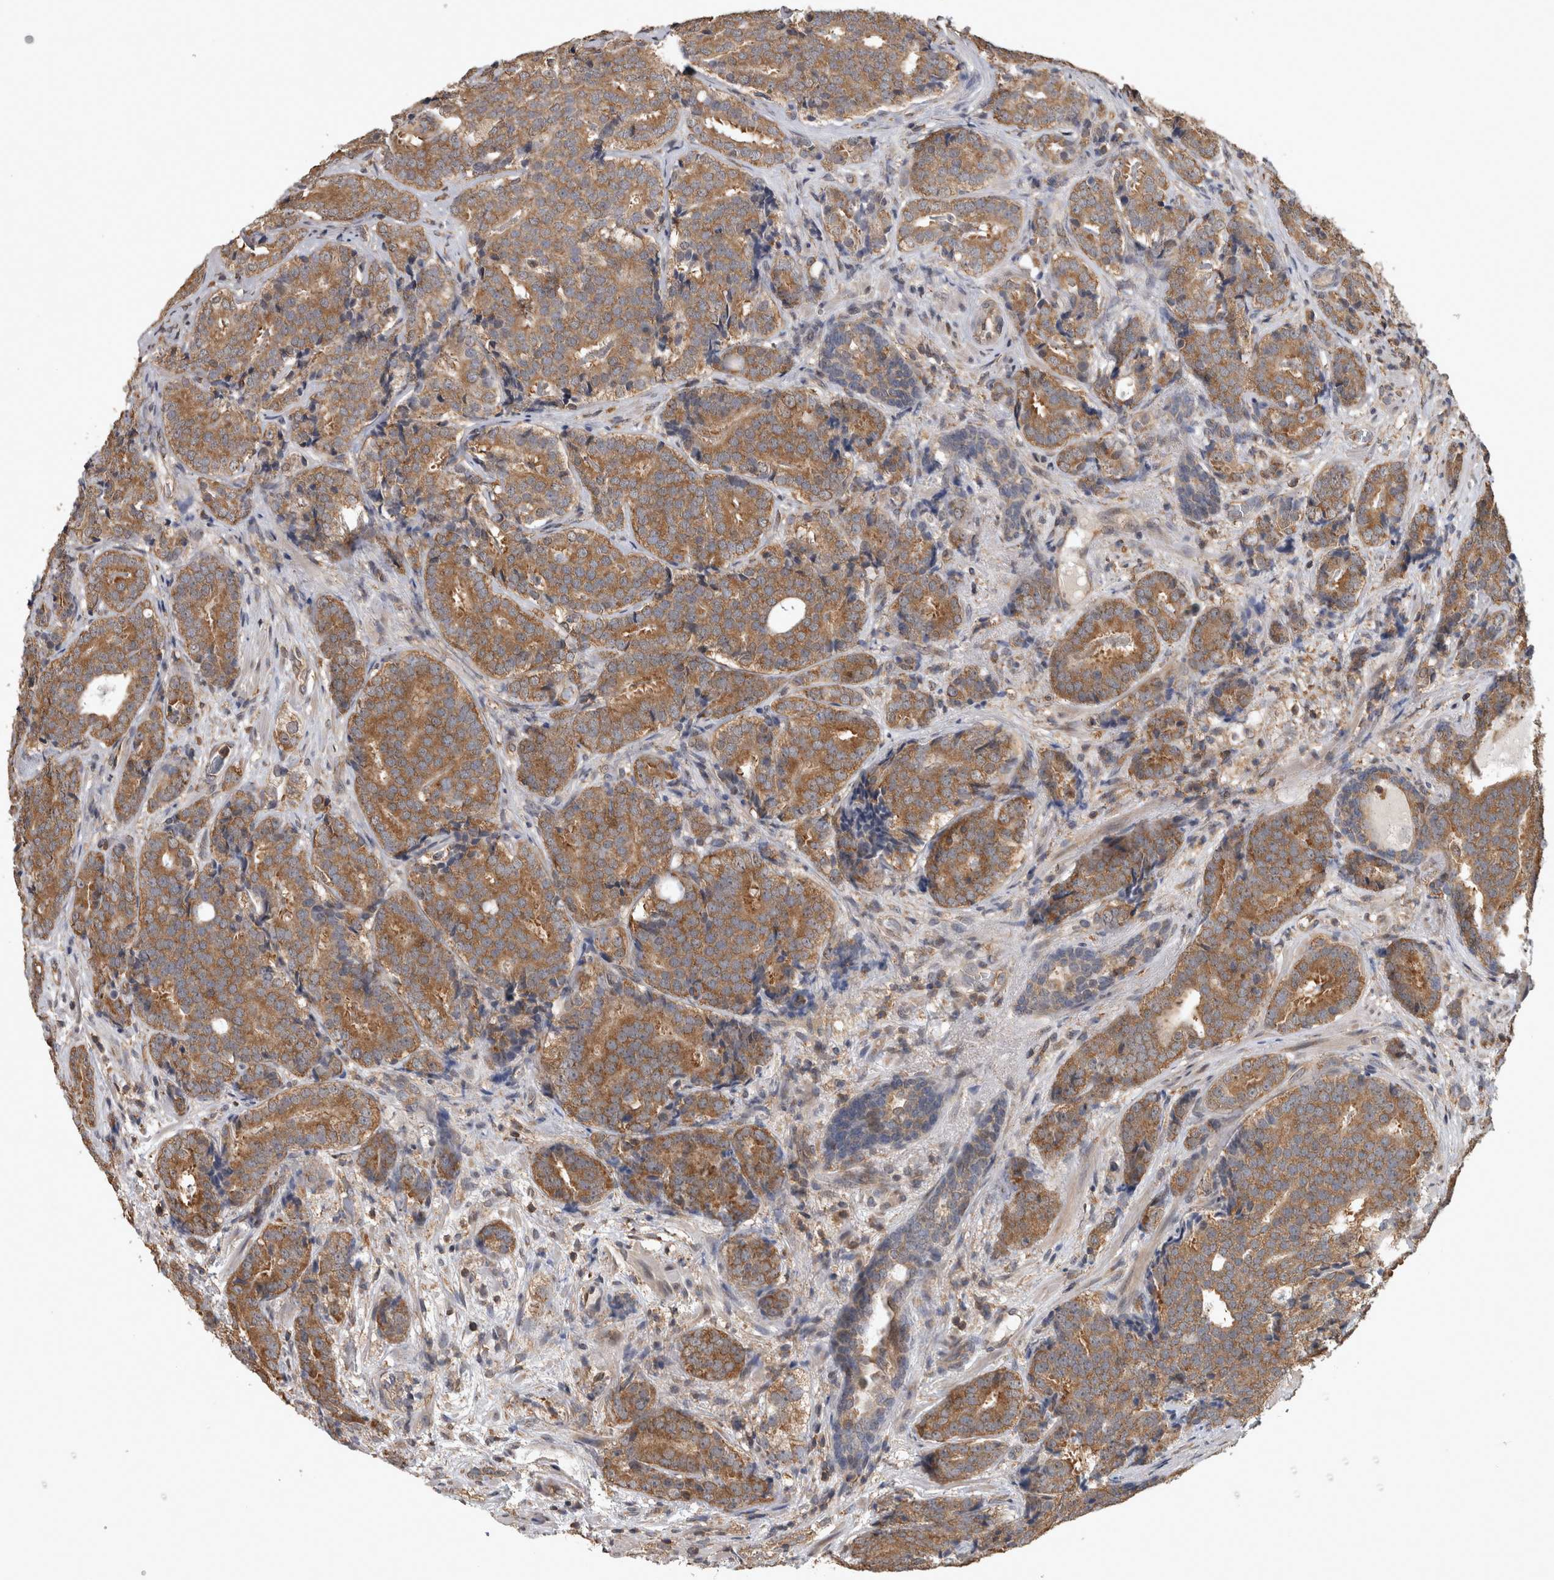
{"staining": {"intensity": "moderate", "quantity": ">75%", "location": "cytoplasmic/membranous"}, "tissue": "prostate cancer", "cell_type": "Tumor cells", "image_type": "cancer", "snomed": [{"axis": "morphology", "description": "Adenocarcinoma, High grade"}, {"axis": "topography", "description": "Prostate"}], "caption": "Prostate cancer tissue reveals moderate cytoplasmic/membranous staining in about >75% of tumor cells, visualized by immunohistochemistry.", "gene": "ATXN2", "patient": {"sex": "male", "age": 56}}